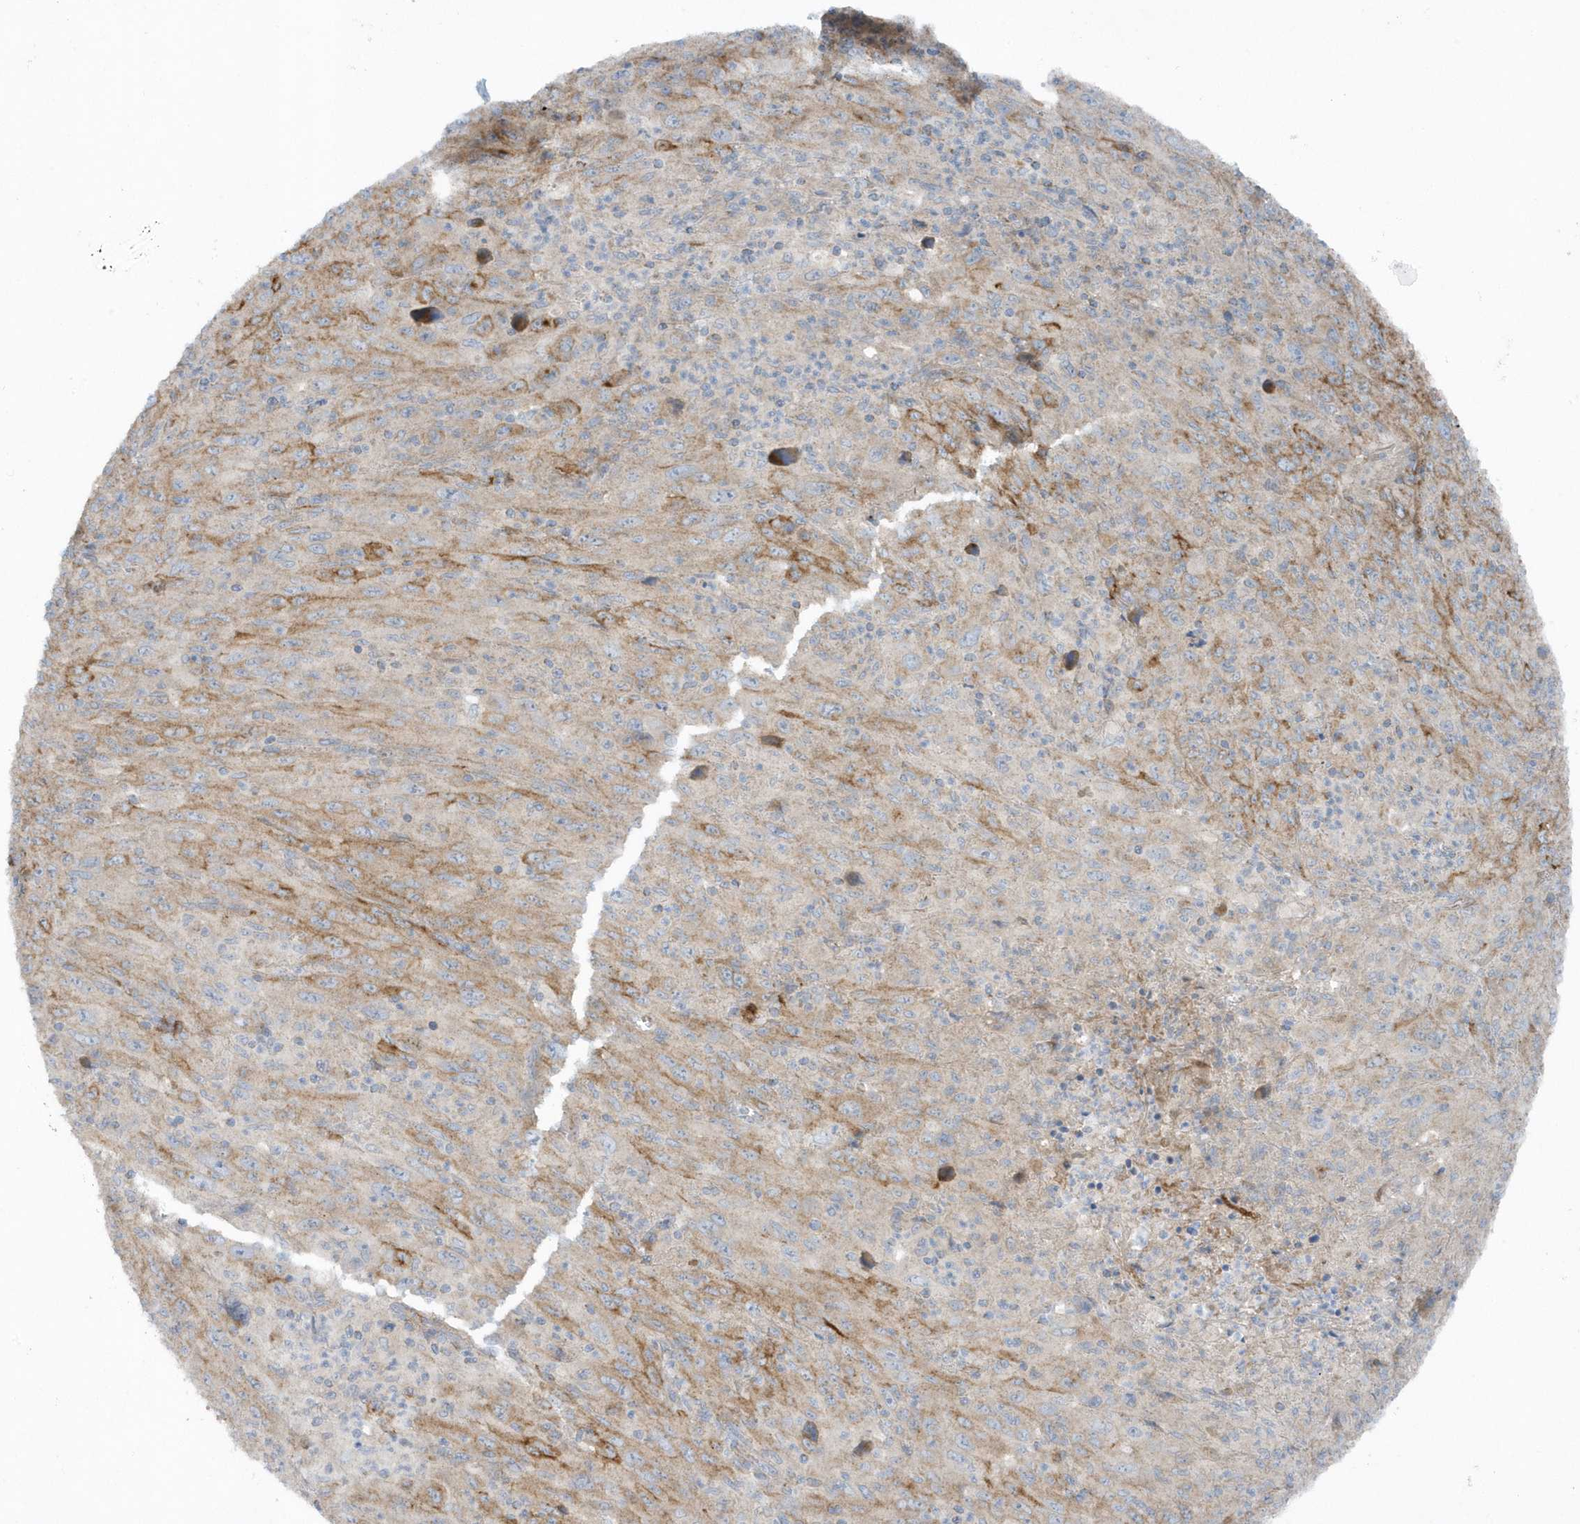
{"staining": {"intensity": "strong", "quantity": "25%-75%", "location": "cytoplasmic/membranous"}, "tissue": "melanoma", "cell_type": "Tumor cells", "image_type": "cancer", "snomed": [{"axis": "morphology", "description": "Malignant melanoma, Metastatic site"}, {"axis": "topography", "description": "Skin"}], "caption": "Approximately 25%-75% of tumor cells in melanoma show strong cytoplasmic/membranous protein staining as visualized by brown immunohistochemical staining.", "gene": "SLC38A2", "patient": {"sex": "female", "age": 56}}